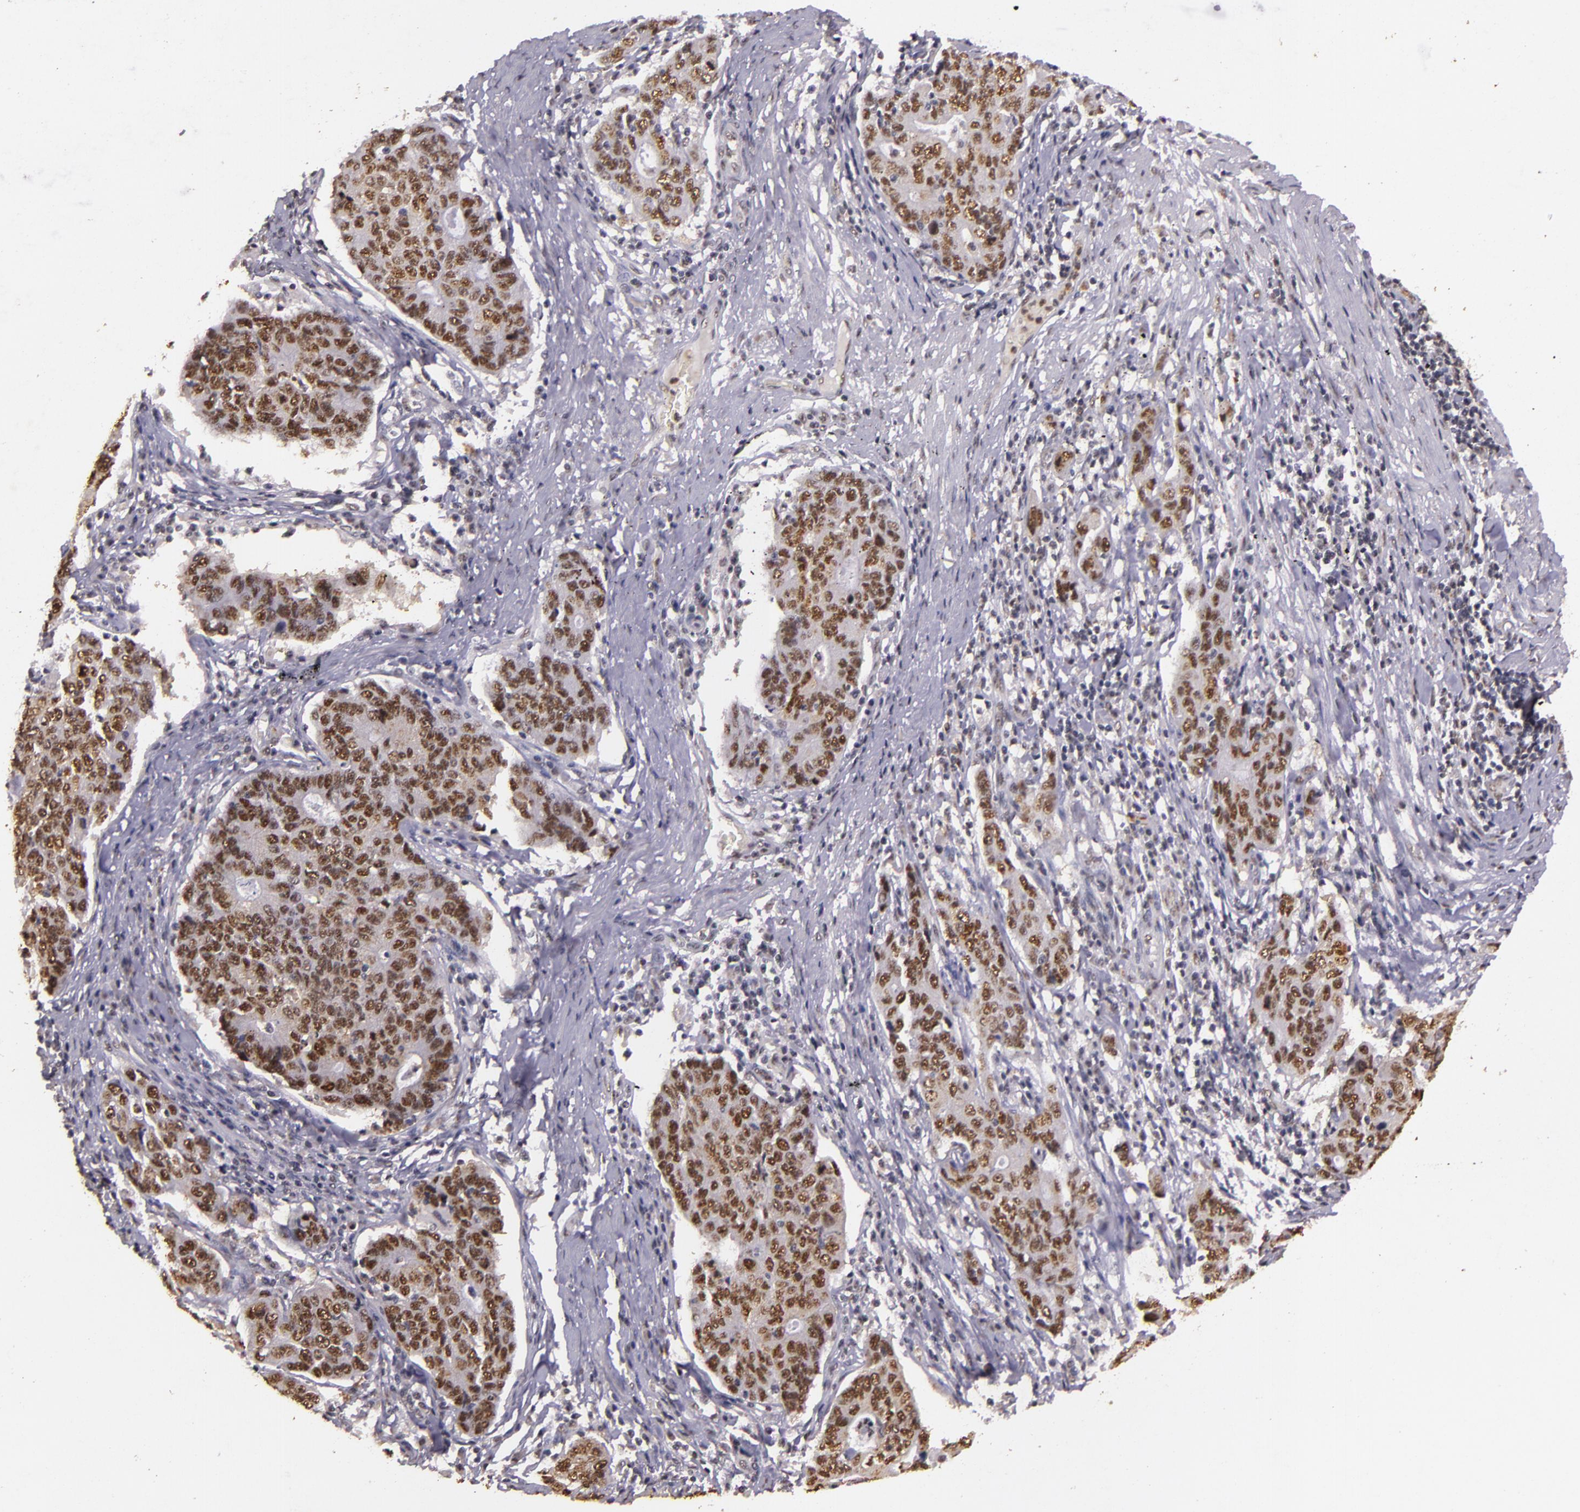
{"staining": {"intensity": "moderate", "quantity": ">75%", "location": "nuclear"}, "tissue": "stomach cancer", "cell_type": "Tumor cells", "image_type": "cancer", "snomed": [{"axis": "morphology", "description": "Adenocarcinoma, NOS"}, {"axis": "topography", "description": "Esophagus"}, {"axis": "topography", "description": "Stomach"}], "caption": "Protein expression analysis of human stomach cancer reveals moderate nuclear staining in approximately >75% of tumor cells.", "gene": "CBX3", "patient": {"sex": "male", "age": 74}}